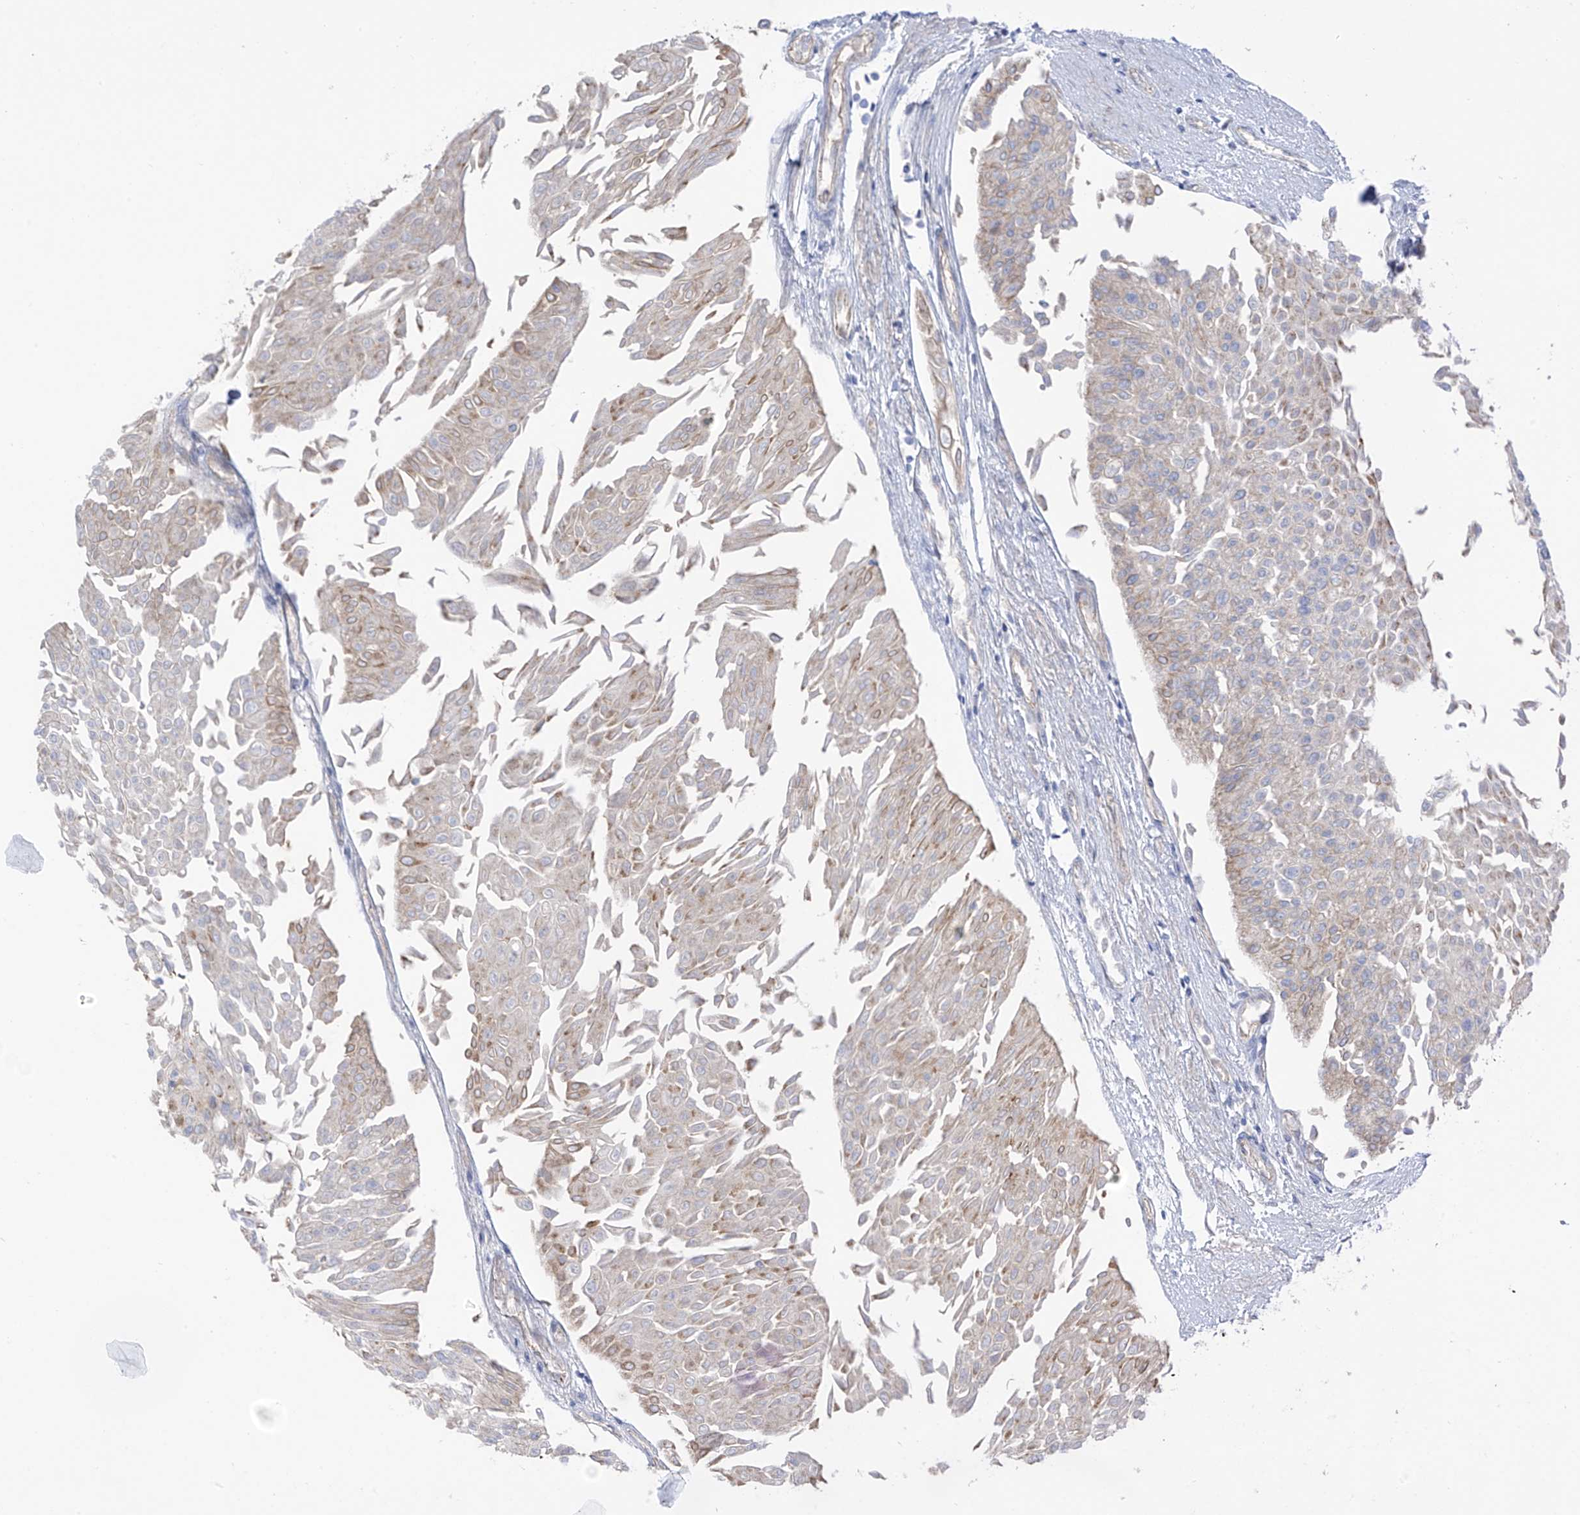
{"staining": {"intensity": "moderate", "quantity": "<25%", "location": "cytoplasmic/membranous"}, "tissue": "urothelial cancer", "cell_type": "Tumor cells", "image_type": "cancer", "snomed": [{"axis": "morphology", "description": "Urothelial carcinoma, Low grade"}, {"axis": "topography", "description": "Urinary bladder"}], "caption": "Immunohistochemistry (IHC) of urothelial cancer demonstrates low levels of moderate cytoplasmic/membranous expression in approximately <25% of tumor cells. (DAB (3,3'-diaminobenzidine) = brown stain, brightfield microscopy at high magnification).", "gene": "ITGA9", "patient": {"sex": "male", "age": 67}}